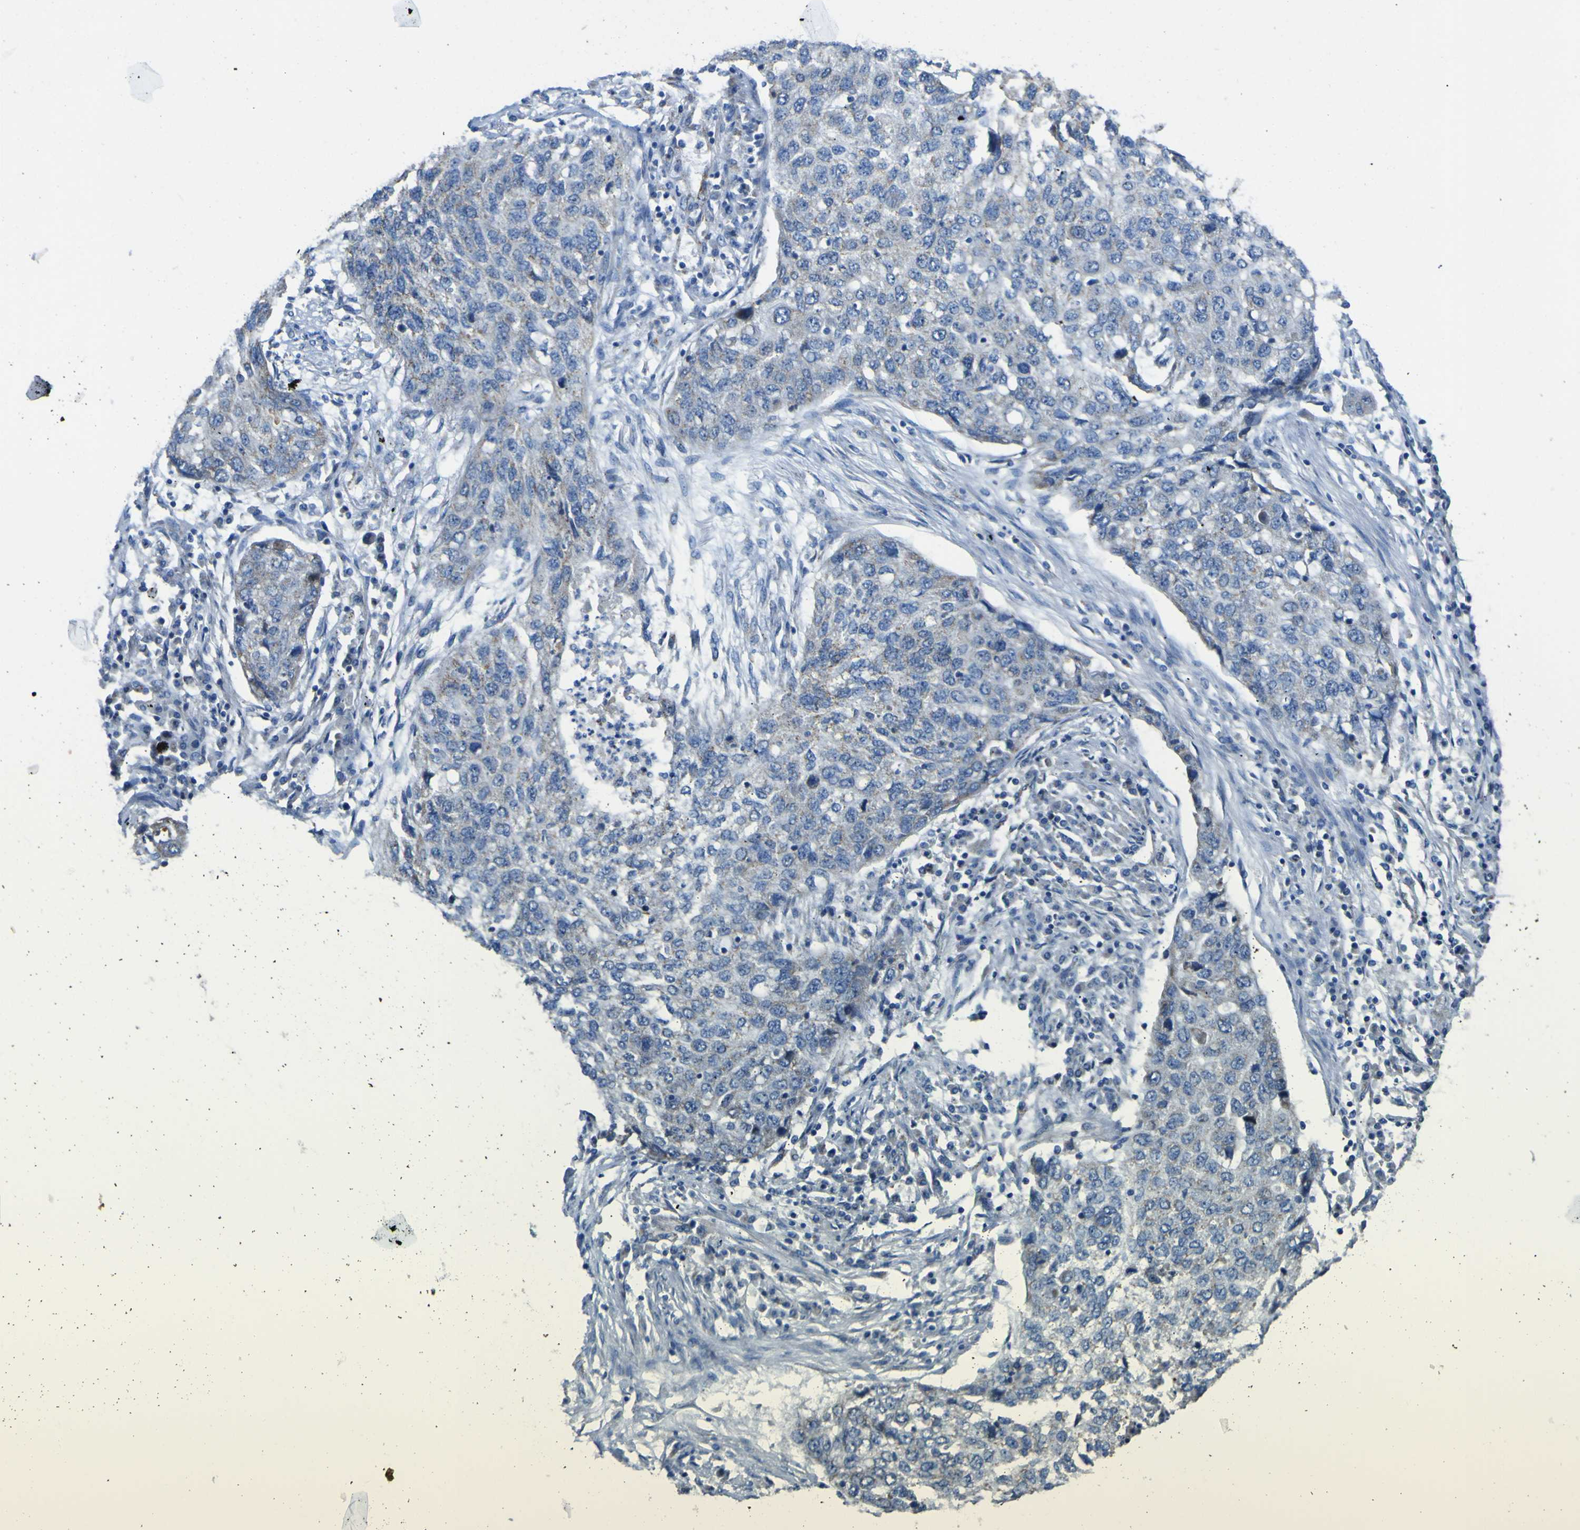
{"staining": {"intensity": "negative", "quantity": "none", "location": "none"}, "tissue": "lung cancer", "cell_type": "Tumor cells", "image_type": "cancer", "snomed": [{"axis": "morphology", "description": "Squamous cell carcinoma, NOS"}, {"axis": "topography", "description": "Lung"}], "caption": "This is an IHC image of lung cancer (squamous cell carcinoma). There is no positivity in tumor cells.", "gene": "ALDH18A1", "patient": {"sex": "female", "age": 63}}